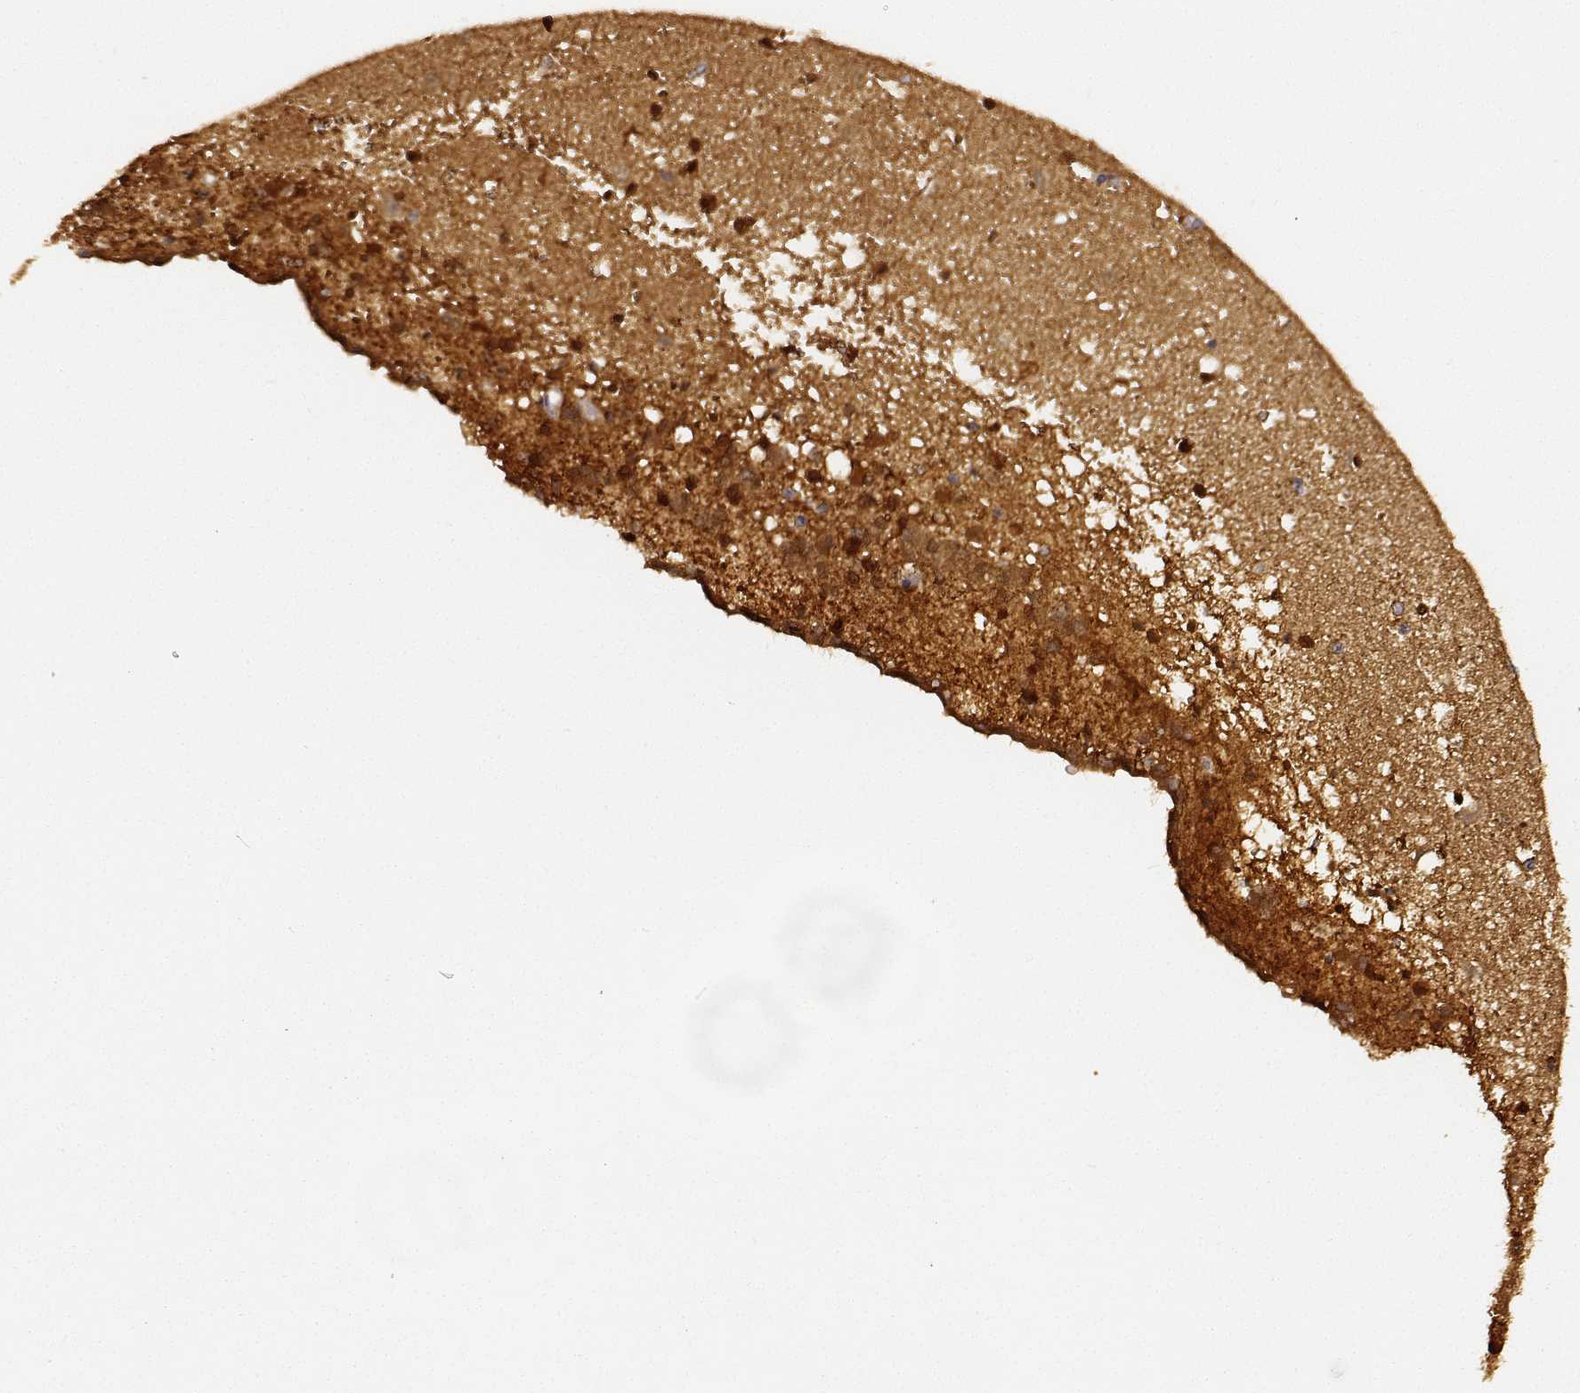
{"staining": {"intensity": "strong", "quantity": ">75%", "location": "cytoplasmic/membranous,nuclear"}, "tissue": "caudate", "cell_type": "Glial cells", "image_type": "normal", "snomed": [{"axis": "morphology", "description": "Normal tissue, NOS"}, {"axis": "topography", "description": "Lateral ventricle wall"}], "caption": "About >75% of glial cells in unremarkable caudate reveal strong cytoplasmic/membranous,nuclear protein expression as visualized by brown immunohistochemical staining.", "gene": "PHGDH", "patient": {"sex": "female", "age": 42}}